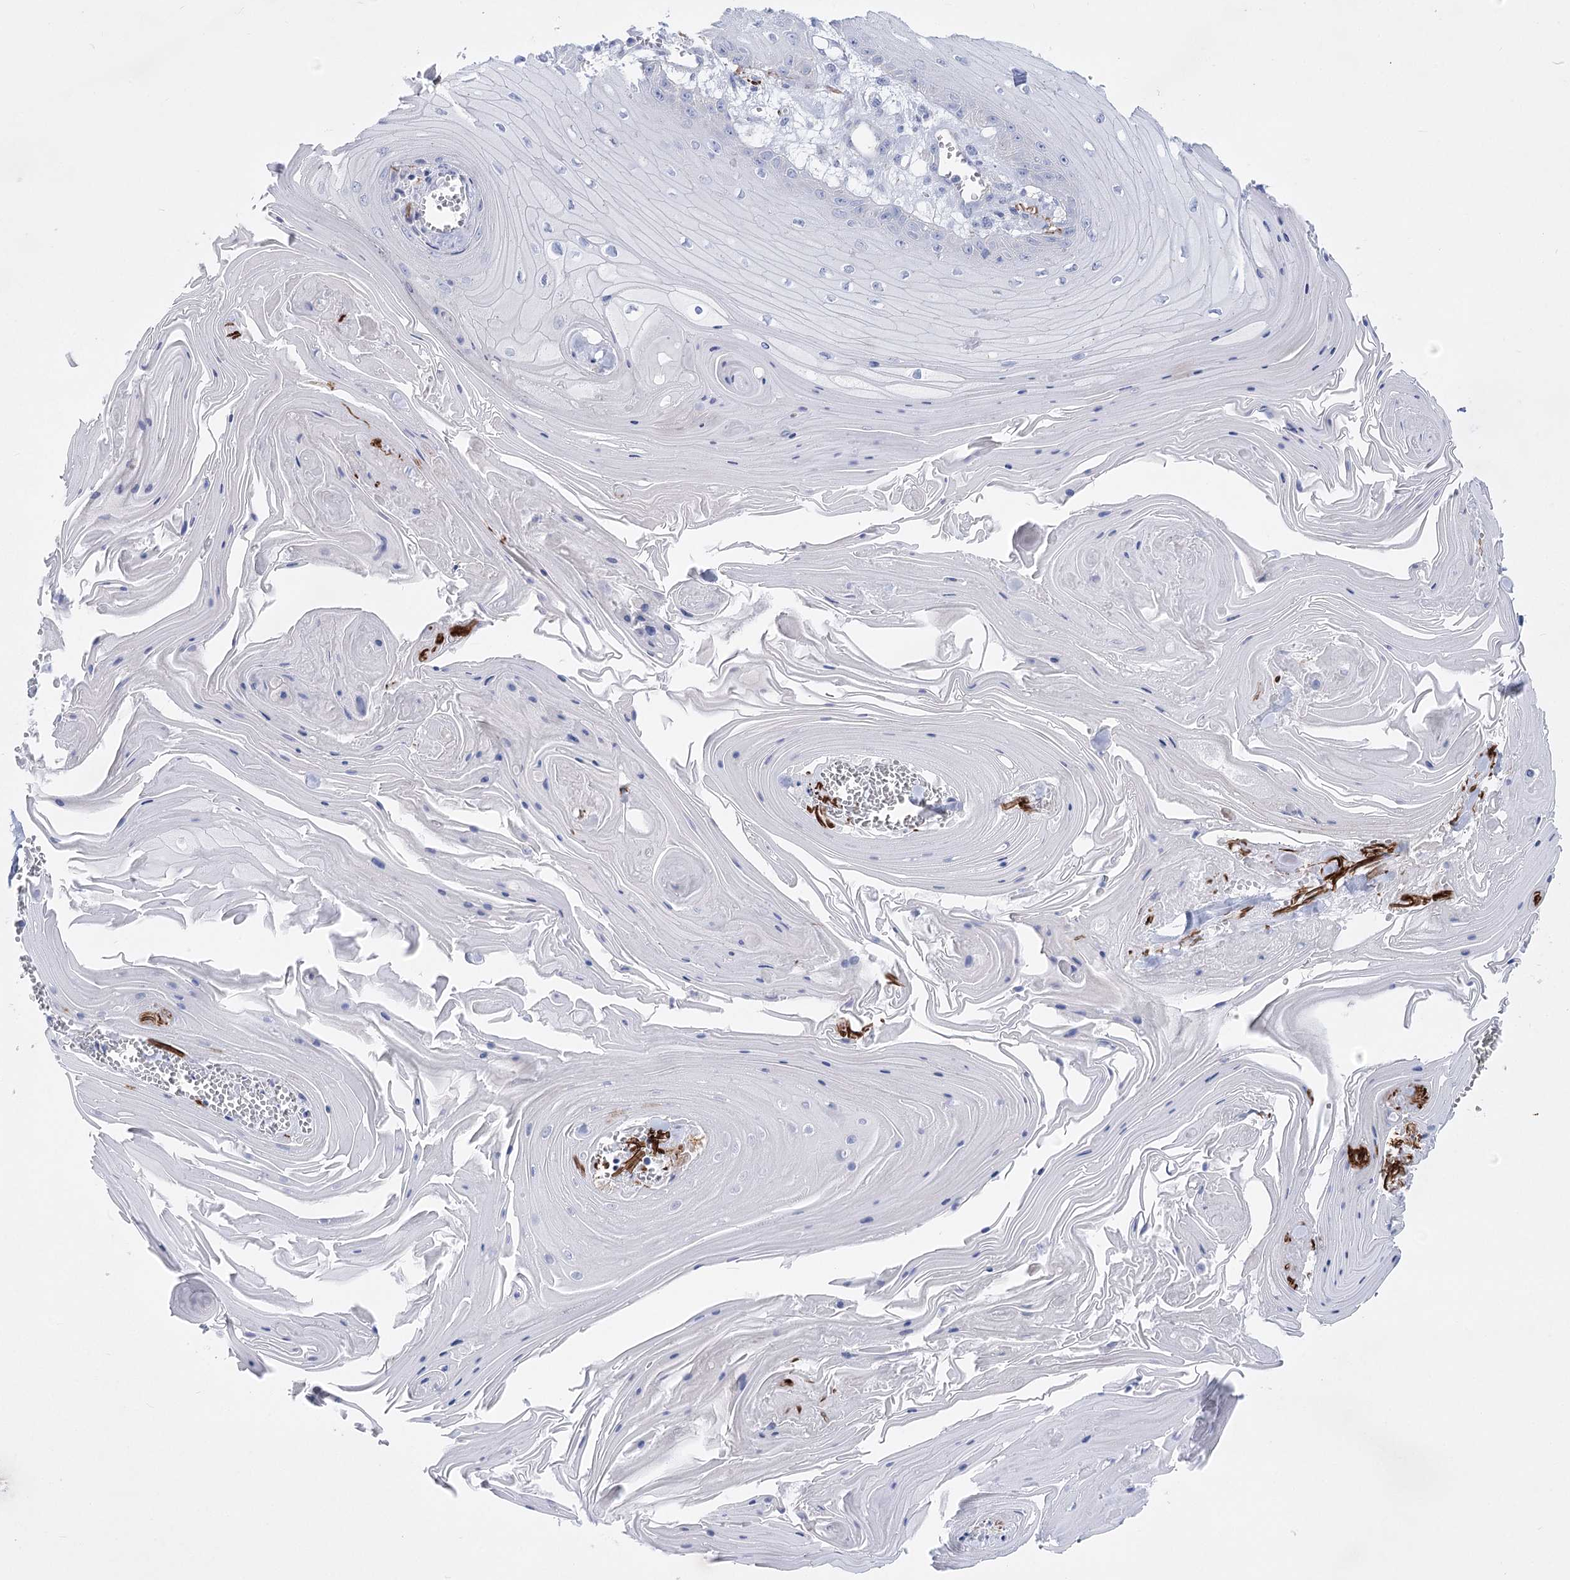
{"staining": {"intensity": "negative", "quantity": "none", "location": "none"}, "tissue": "skin cancer", "cell_type": "Tumor cells", "image_type": "cancer", "snomed": [{"axis": "morphology", "description": "Squamous cell carcinoma, NOS"}, {"axis": "topography", "description": "Skin"}], "caption": "Tumor cells show no significant protein positivity in skin squamous cell carcinoma. (Stains: DAB (3,3'-diaminobenzidine) immunohistochemistry with hematoxylin counter stain, Microscopy: brightfield microscopy at high magnification).", "gene": "PCDHA1", "patient": {"sex": "male", "age": 74}}